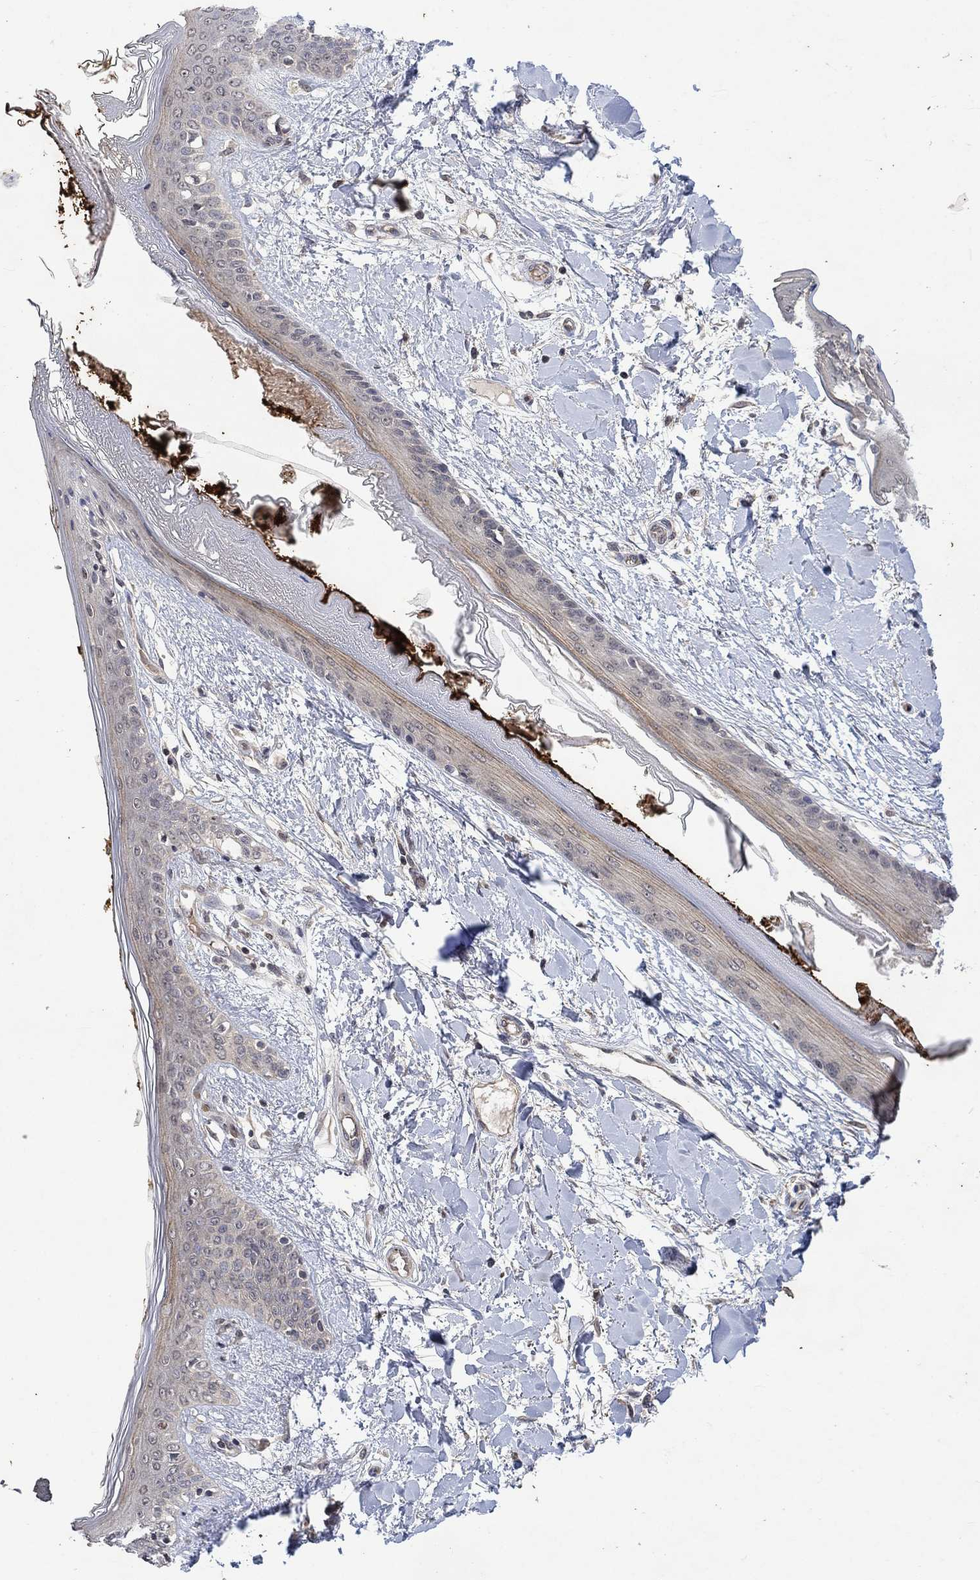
{"staining": {"intensity": "negative", "quantity": "none", "location": "none"}, "tissue": "skin", "cell_type": "Fibroblasts", "image_type": "normal", "snomed": [{"axis": "morphology", "description": "Normal tissue, NOS"}, {"axis": "topography", "description": "Skin"}], "caption": "Immunohistochemical staining of normal skin reveals no significant expression in fibroblasts. (Immunohistochemistry, brightfield microscopy, high magnification).", "gene": "GRIN2D", "patient": {"sex": "female", "age": 34}}